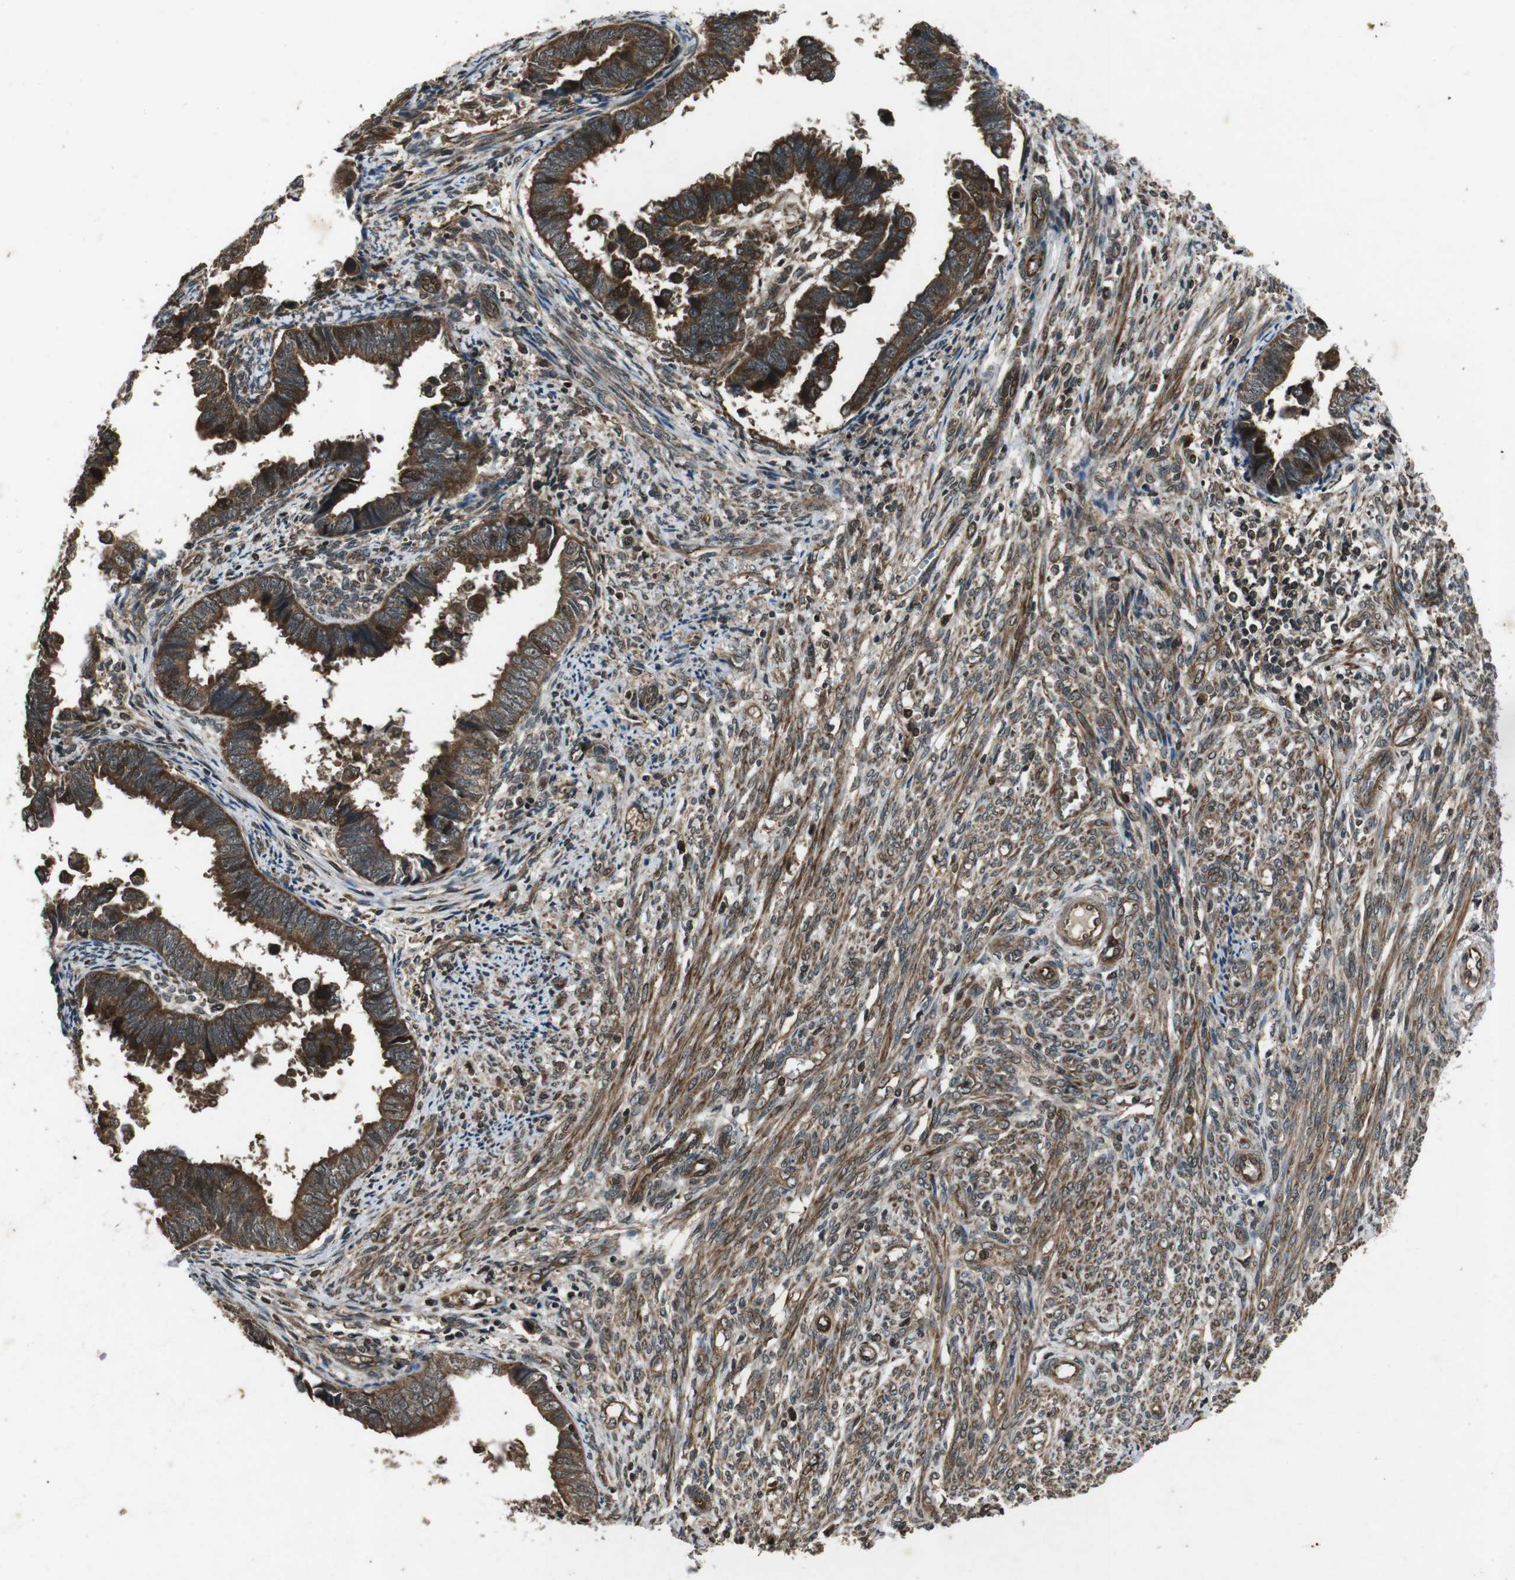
{"staining": {"intensity": "strong", "quantity": ">75%", "location": "cytoplasmic/membranous"}, "tissue": "endometrial cancer", "cell_type": "Tumor cells", "image_type": "cancer", "snomed": [{"axis": "morphology", "description": "Adenocarcinoma, NOS"}, {"axis": "topography", "description": "Endometrium"}], "caption": "Immunohistochemistry (IHC) staining of endometrial adenocarcinoma, which reveals high levels of strong cytoplasmic/membranous positivity in approximately >75% of tumor cells indicating strong cytoplasmic/membranous protein positivity. The staining was performed using DAB (brown) for protein detection and nuclei were counterstained in hematoxylin (blue).", "gene": "PLK2", "patient": {"sex": "female", "age": 75}}